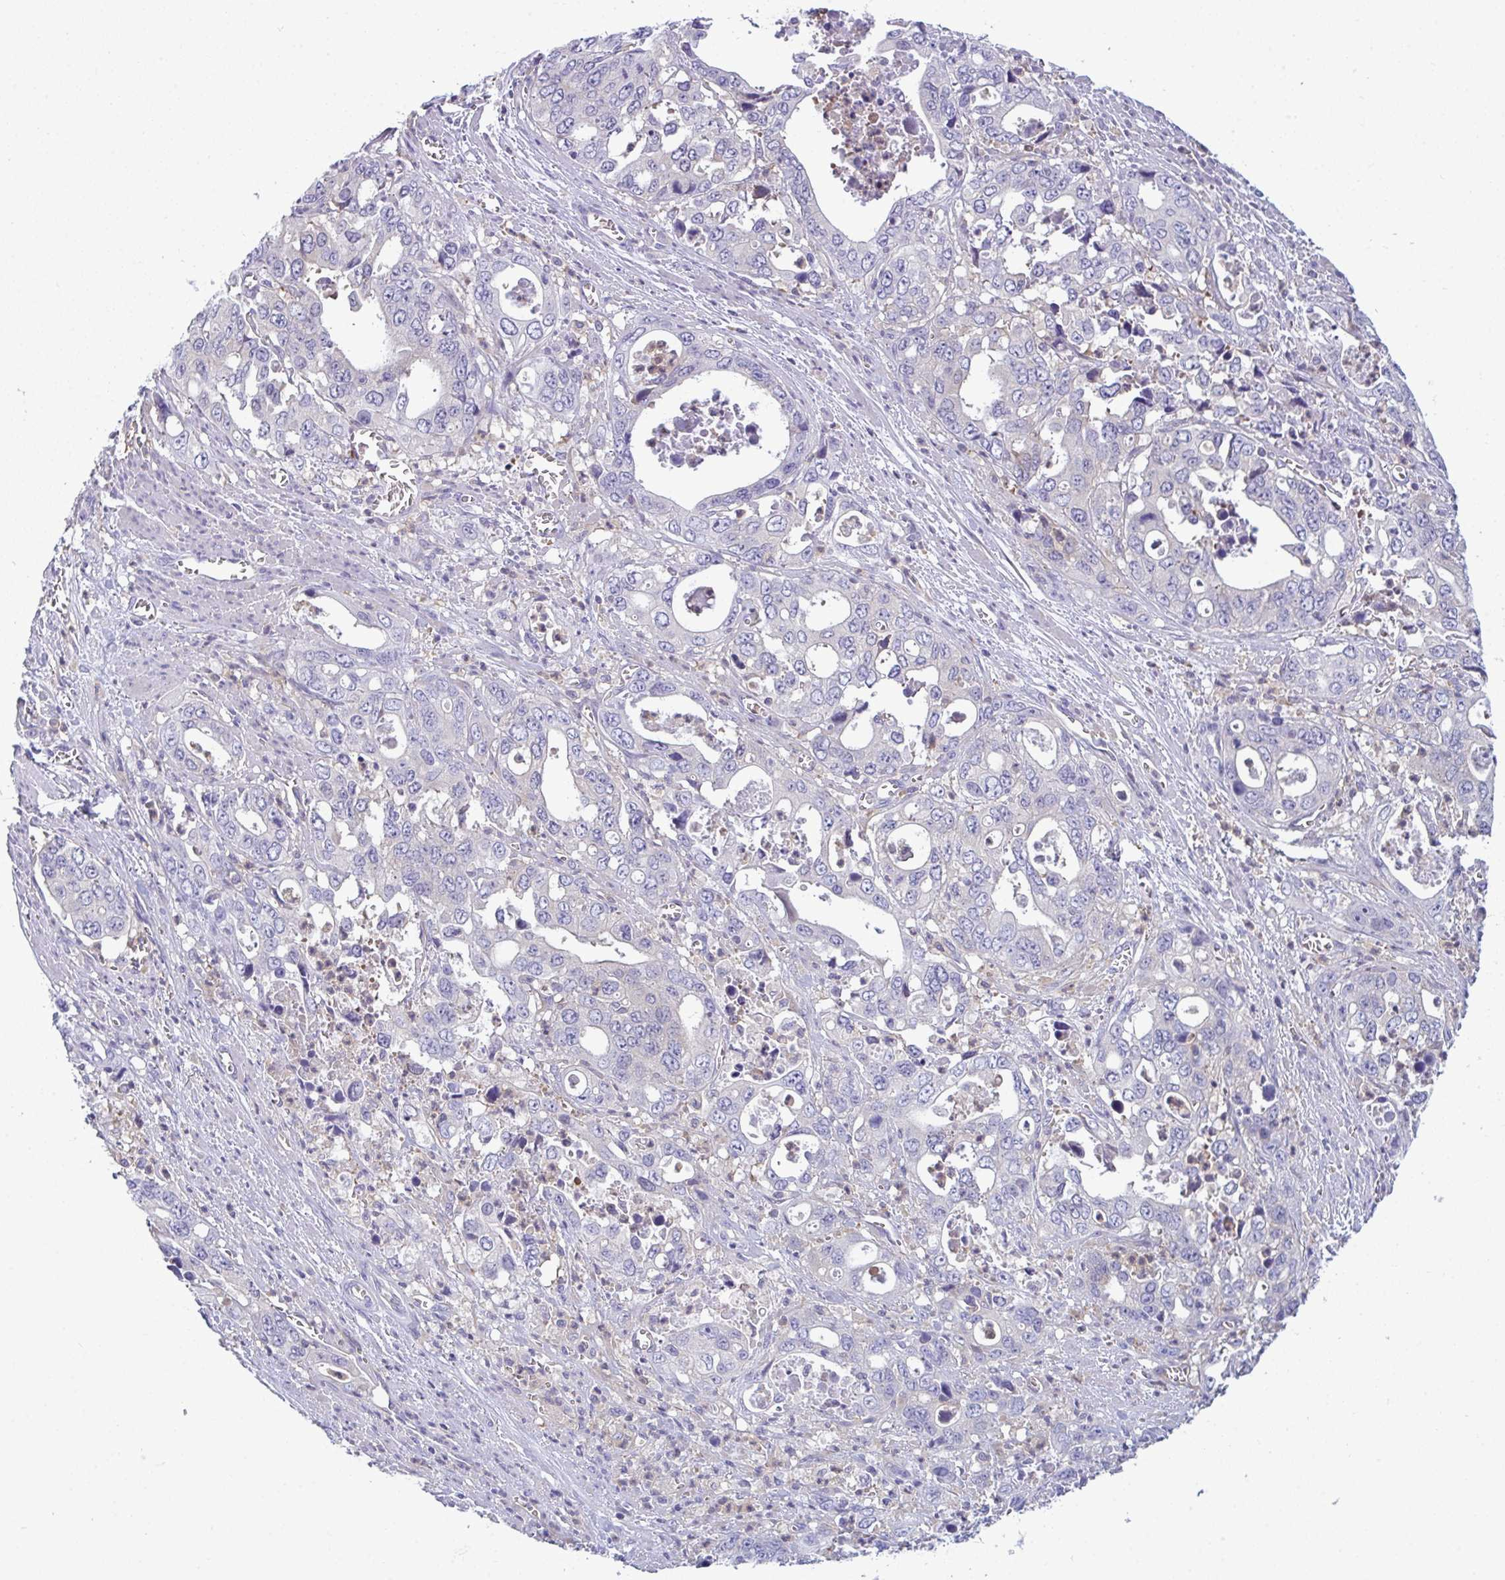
{"staining": {"intensity": "negative", "quantity": "none", "location": "none"}, "tissue": "stomach cancer", "cell_type": "Tumor cells", "image_type": "cancer", "snomed": [{"axis": "morphology", "description": "Adenocarcinoma, NOS"}, {"axis": "topography", "description": "Stomach, upper"}], "caption": "This is an IHC photomicrograph of human stomach cancer (adenocarcinoma). There is no positivity in tumor cells.", "gene": "SLC30A6", "patient": {"sex": "male", "age": 74}}